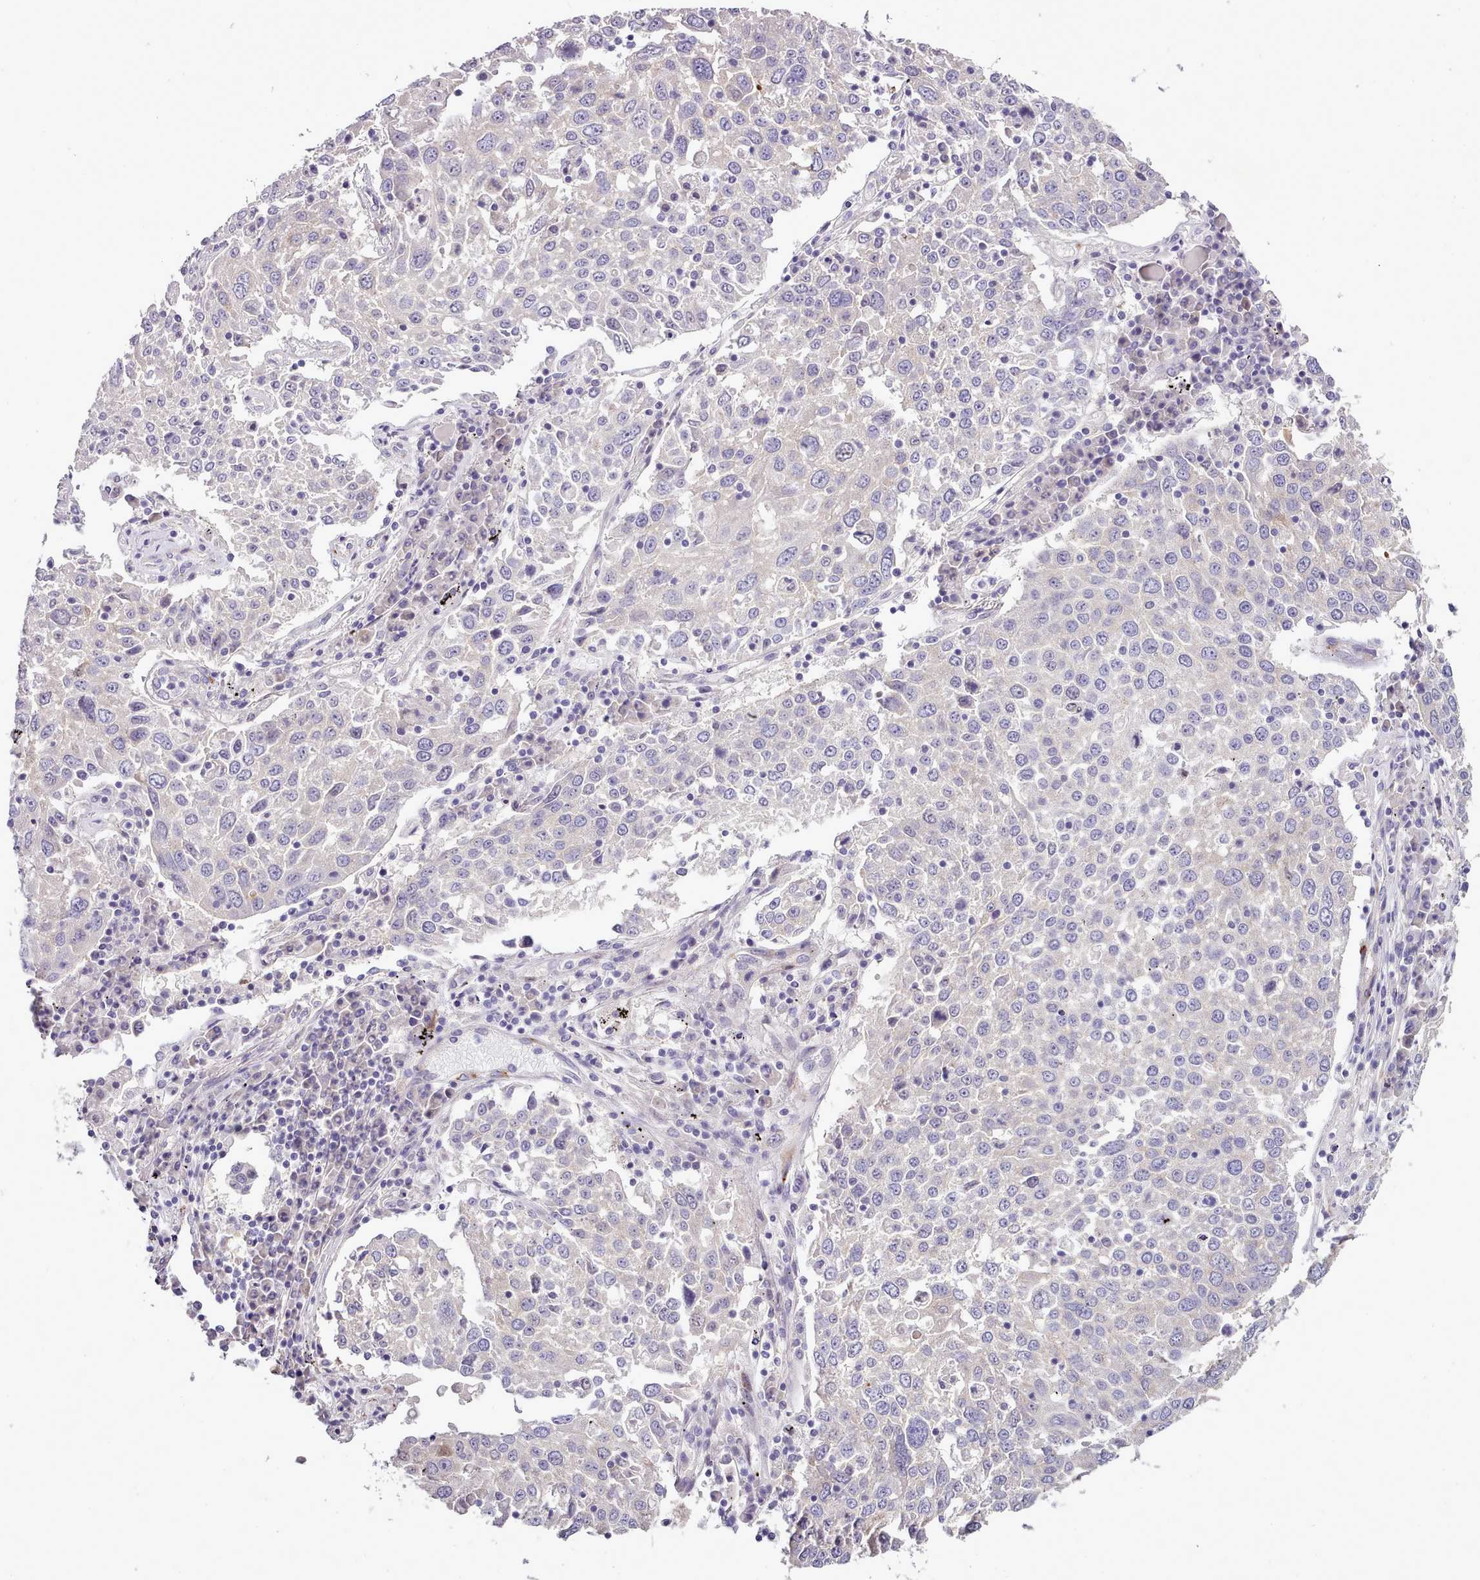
{"staining": {"intensity": "negative", "quantity": "none", "location": "none"}, "tissue": "lung cancer", "cell_type": "Tumor cells", "image_type": "cancer", "snomed": [{"axis": "morphology", "description": "Squamous cell carcinoma, NOS"}, {"axis": "topography", "description": "Lung"}], "caption": "Lung cancer stained for a protein using immunohistochemistry demonstrates no staining tumor cells.", "gene": "SETX", "patient": {"sex": "male", "age": 65}}